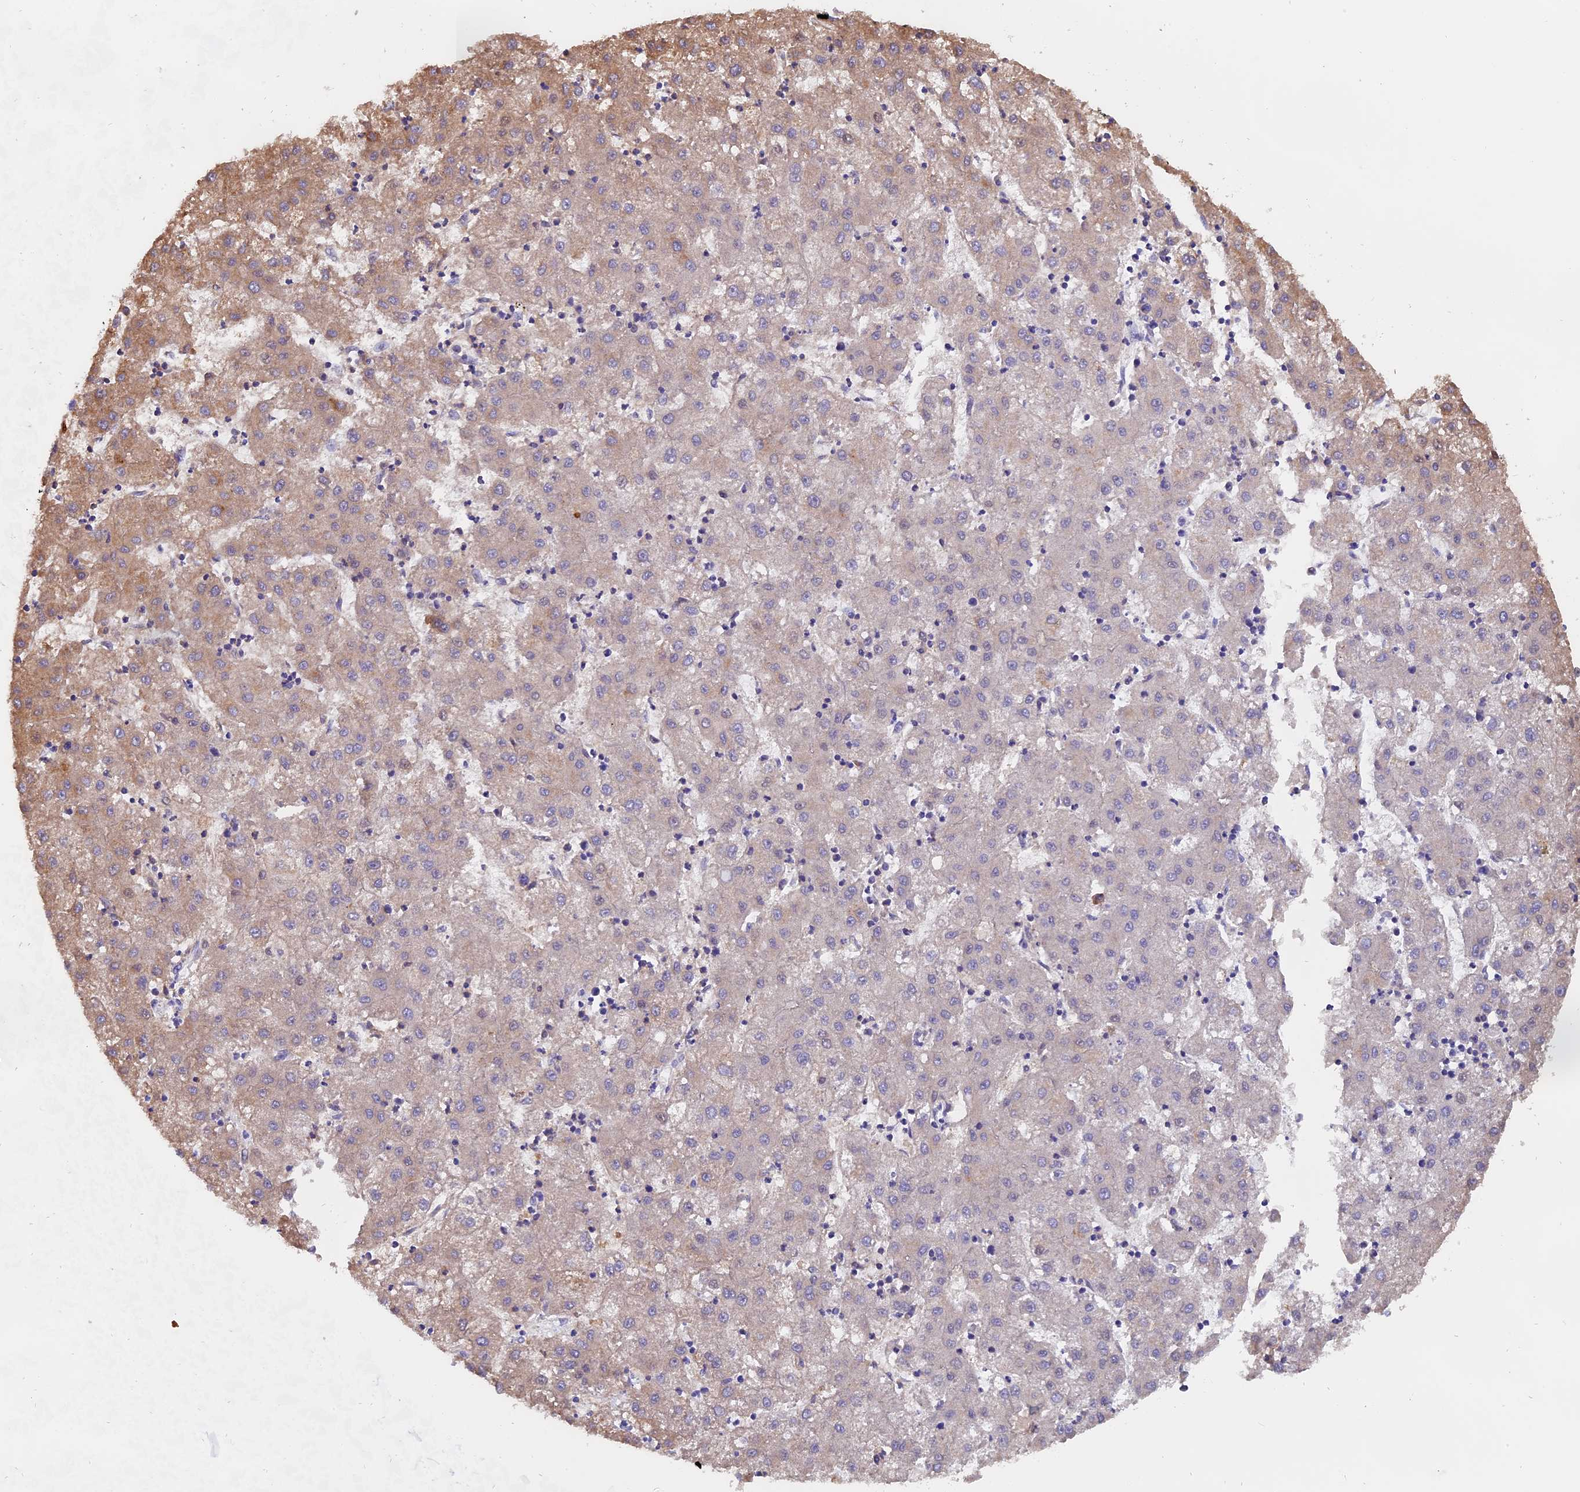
{"staining": {"intensity": "weak", "quantity": "<25%", "location": "cytoplasmic/membranous"}, "tissue": "liver cancer", "cell_type": "Tumor cells", "image_type": "cancer", "snomed": [{"axis": "morphology", "description": "Carcinoma, Hepatocellular, NOS"}, {"axis": "topography", "description": "Liver"}], "caption": "Immunohistochemical staining of human liver cancer (hepatocellular carcinoma) demonstrates no significant positivity in tumor cells. The staining was performed using DAB (3,3'-diaminobenzidine) to visualize the protein expression in brown, while the nuclei were stained in blue with hematoxylin (Magnification: 20x).", "gene": "FAM118B", "patient": {"sex": "male", "age": 72}}